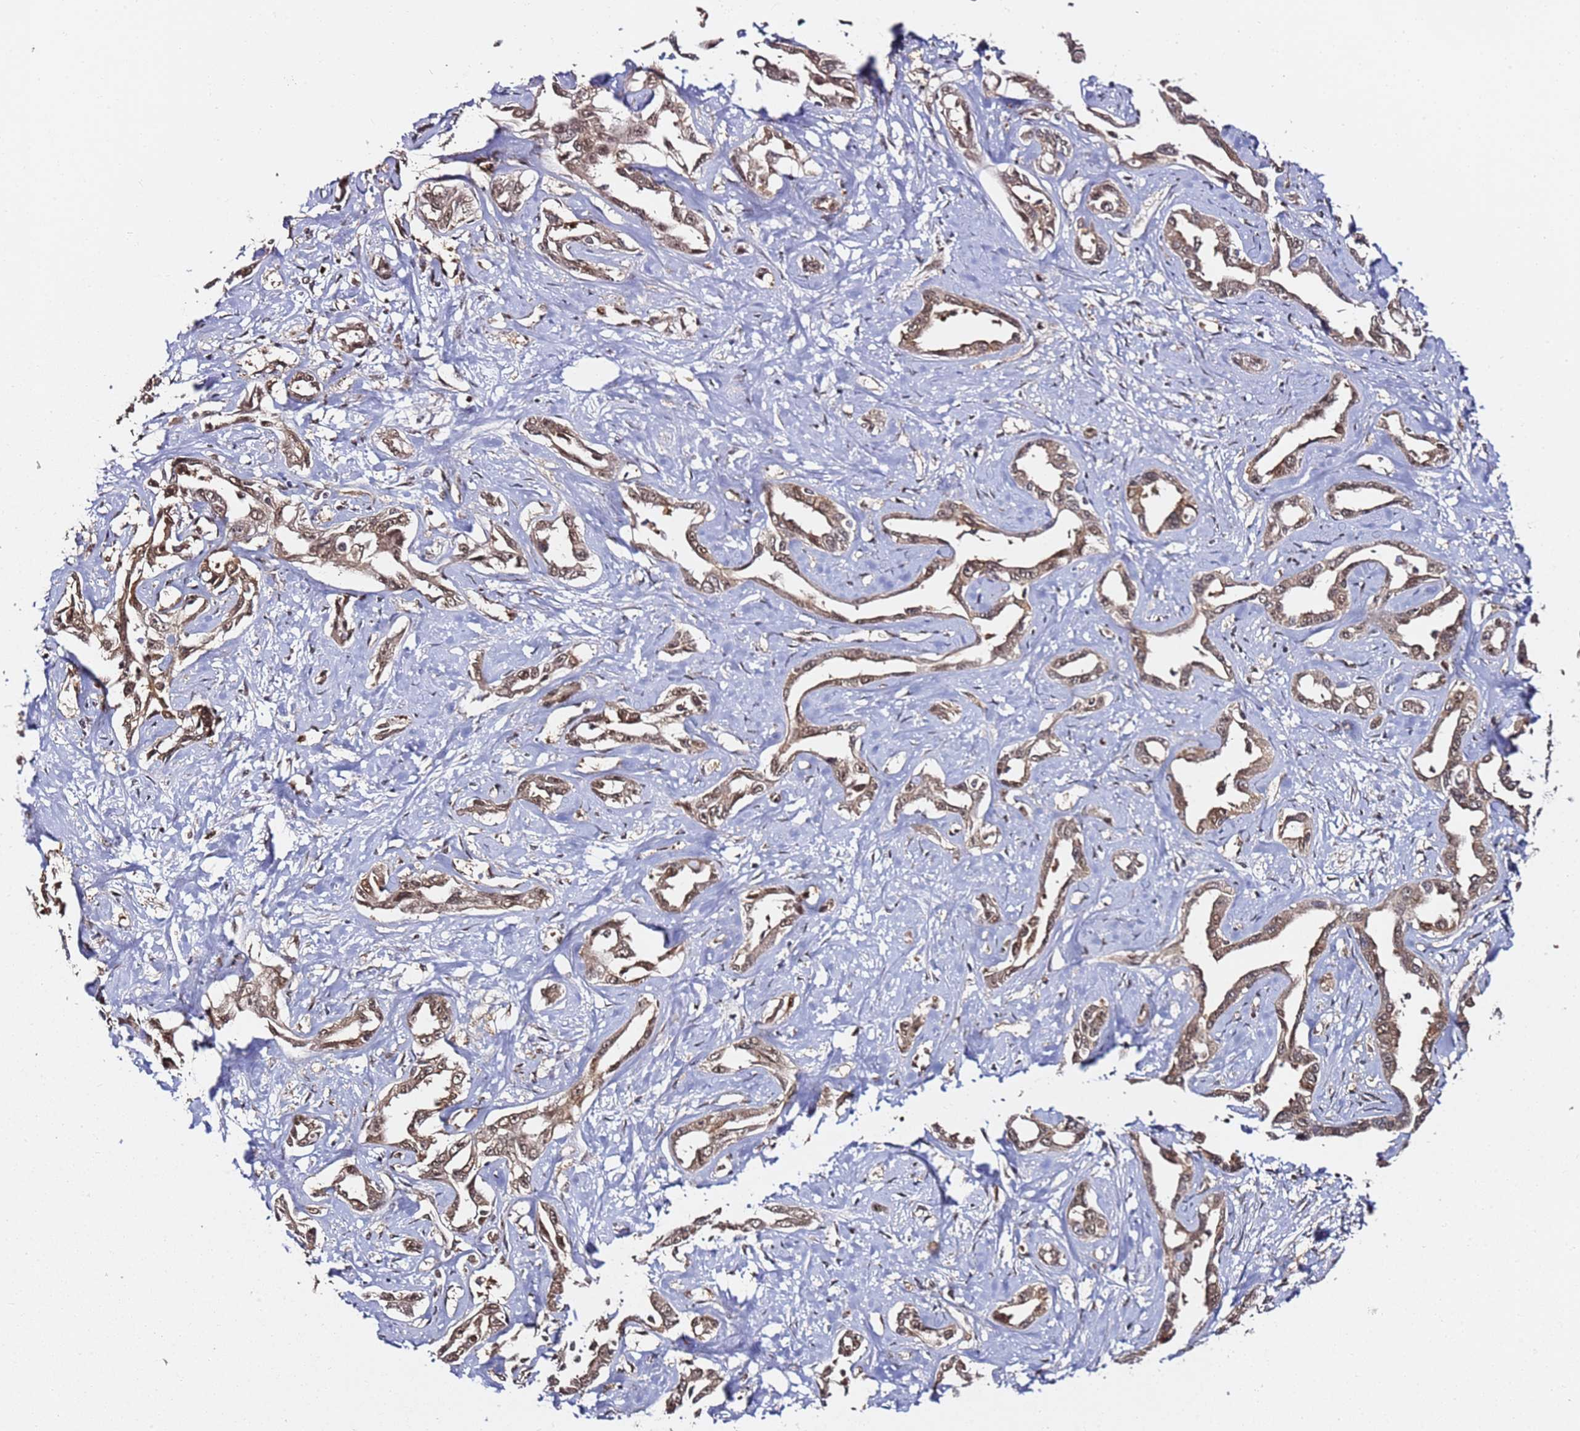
{"staining": {"intensity": "weak", "quantity": ">75%", "location": "nuclear"}, "tissue": "liver cancer", "cell_type": "Tumor cells", "image_type": "cancer", "snomed": [{"axis": "morphology", "description": "Cholangiocarcinoma"}, {"axis": "topography", "description": "Liver"}], "caption": "Human cholangiocarcinoma (liver) stained with a protein marker demonstrates weak staining in tumor cells.", "gene": "RGS18", "patient": {"sex": "male", "age": 59}}